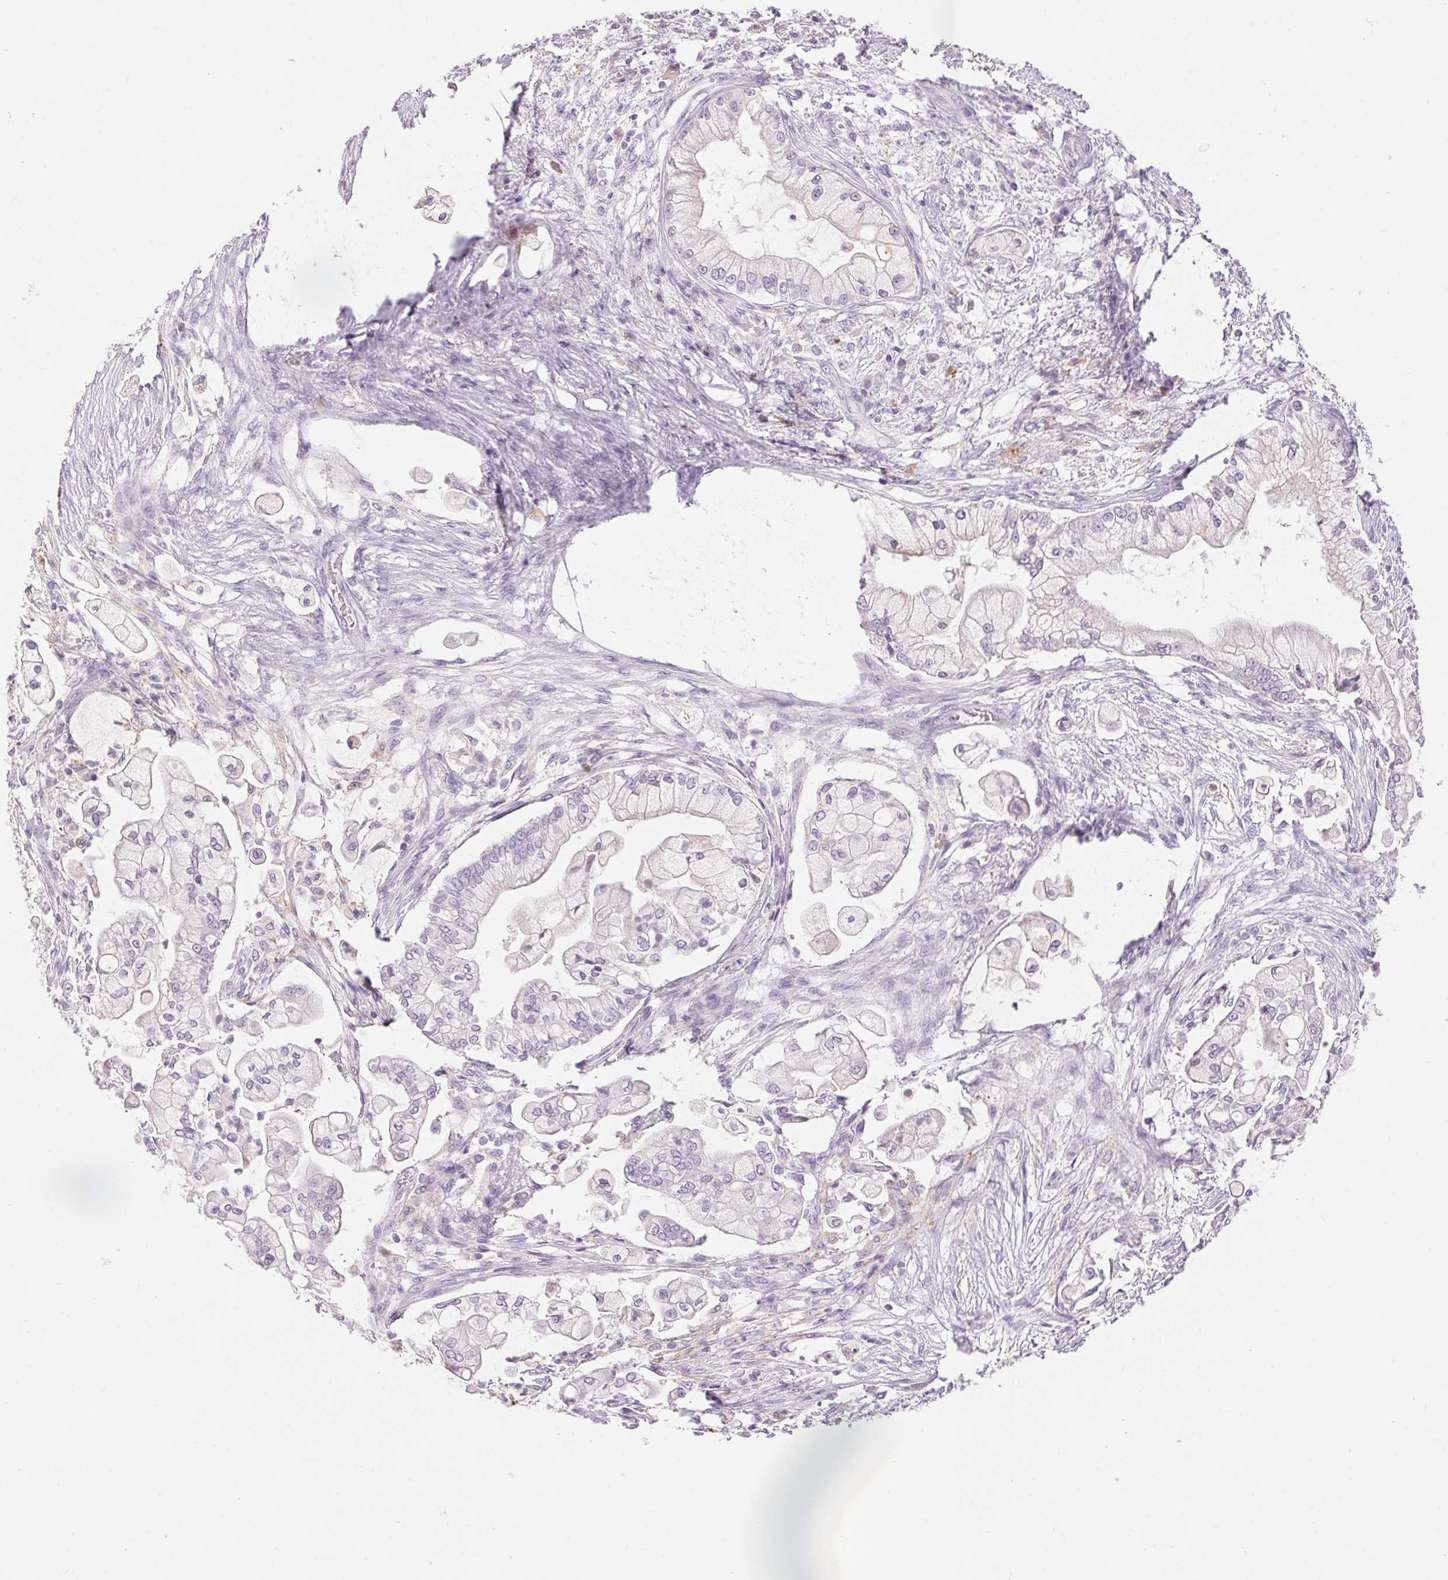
{"staining": {"intensity": "negative", "quantity": "none", "location": "none"}, "tissue": "pancreatic cancer", "cell_type": "Tumor cells", "image_type": "cancer", "snomed": [{"axis": "morphology", "description": "Adenocarcinoma, NOS"}, {"axis": "topography", "description": "Pancreas"}], "caption": "Pancreatic adenocarcinoma was stained to show a protein in brown. There is no significant positivity in tumor cells.", "gene": "PNLIPRP3", "patient": {"sex": "female", "age": 69}}